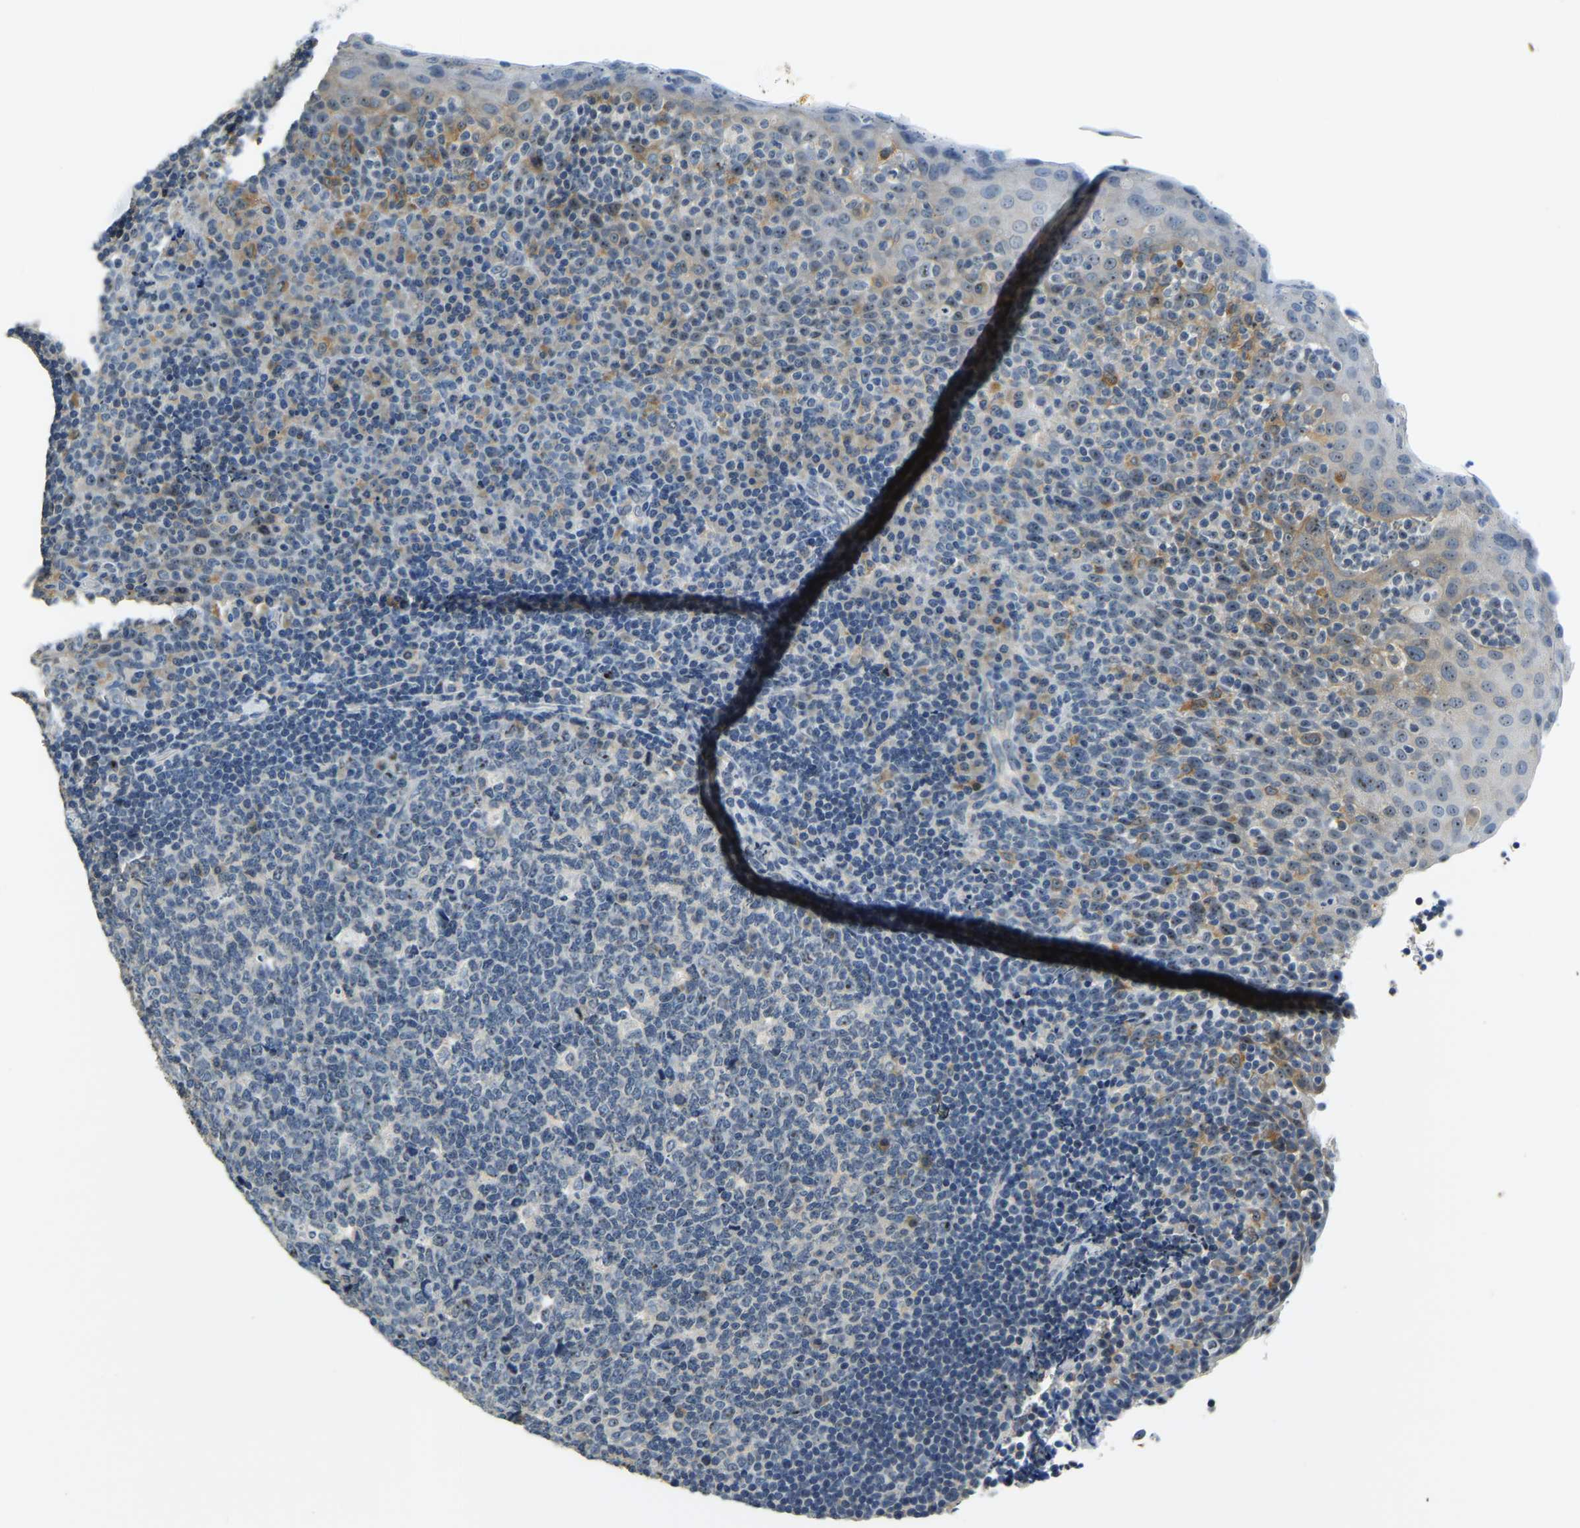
{"staining": {"intensity": "negative", "quantity": "none", "location": "none"}, "tissue": "tonsil", "cell_type": "Germinal center cells", "image_type": "normal", "snomed": [{"axis": "morphology", "description": "Normal tissue, NOS"}, {"axis": "topography", "description": "Tonsil"}], "caption": "IHC image of normal tonsil stained for a protein (brown), which exhibits no expression in germinal center cells.", "gene": "RRP1", "patient": {"sex": "male", "age": 17}}